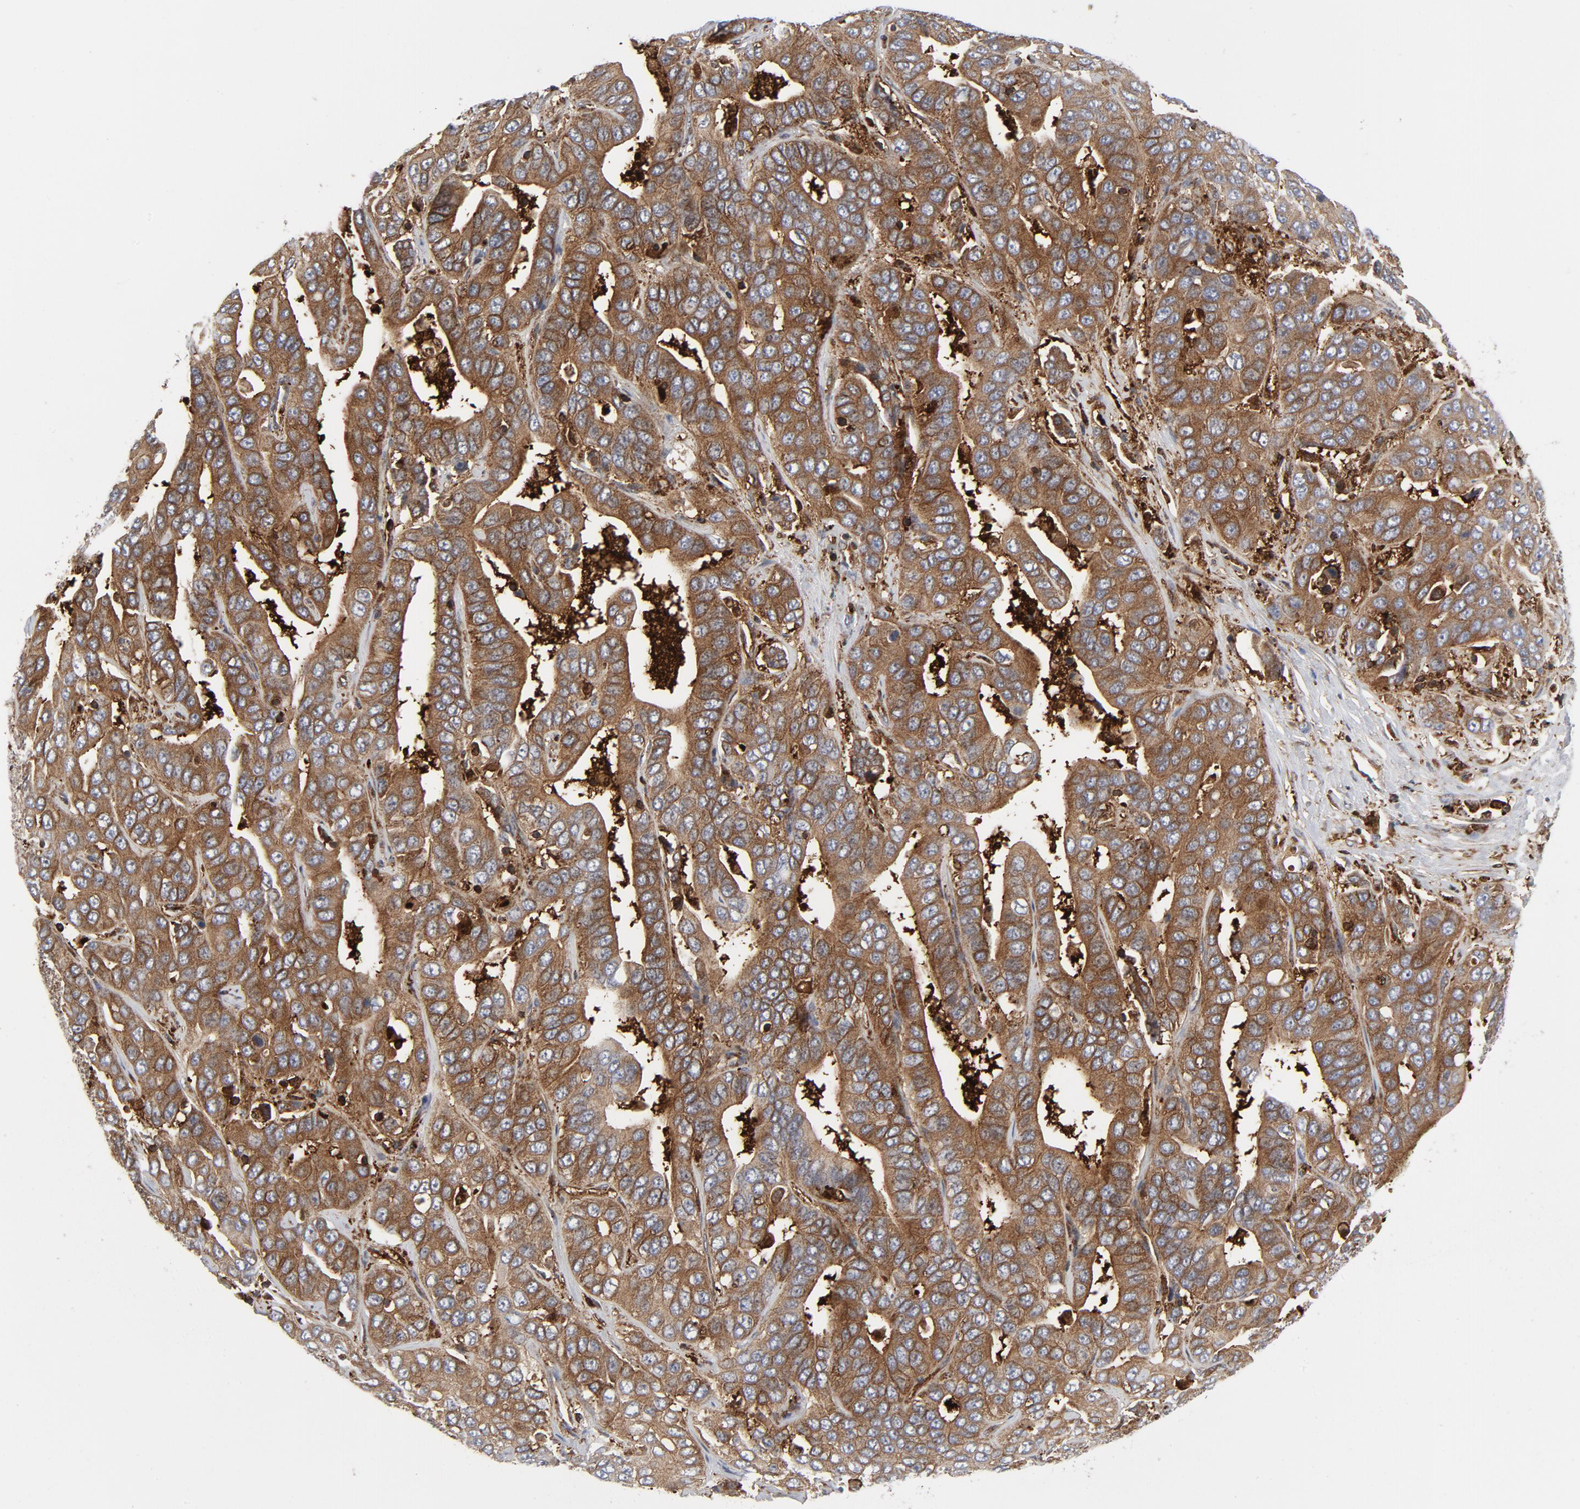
{"staining": {"intensity": "moderate", "quantity": ">75%", "location": "cytoplasmic/membranous"}, "tissue": "liver cancer", "cell_type": "Tumor cells", "image_type": "cancer", "snomed": [{"axis": "morphology", "description": "Cholangiocarcinoma"}, {"axis": "topography", "description": "Liver"}], "caption": "Tumor cells exhibit medium levels of moderate cytoplasmic/membranous staining in approximately >75% of cells in human liver cancer (cholangiocarcinoma).", "gene": "YES1", "patient": {"sex": "female", "age": 52}}